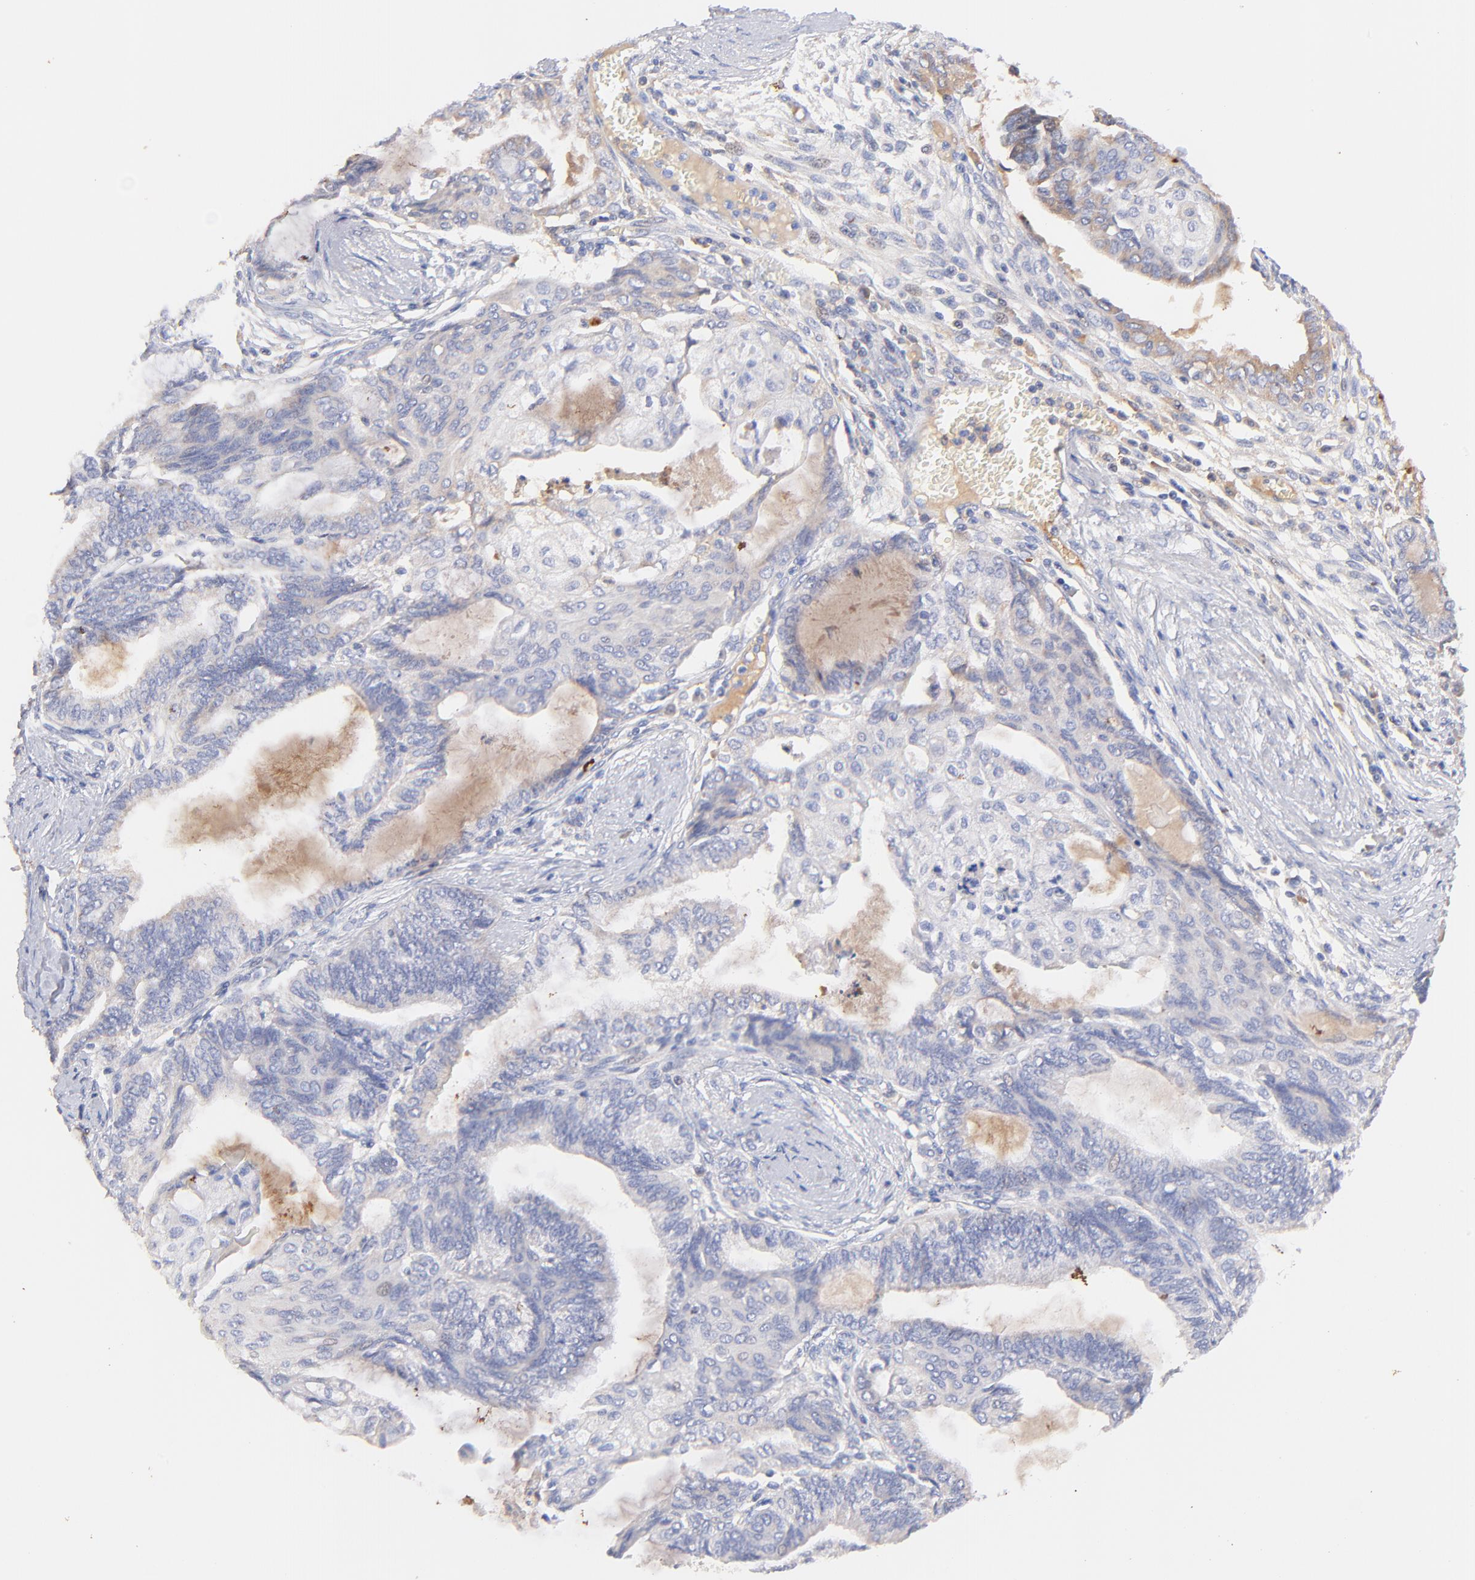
{"staining": {"intensity": "weak", "quantity": "<25%", "location": "cytoplasmic/membranous"}, "tissue": "endometrial cancer", "cell_type": "Tumor cells", "image_type": "cancer", "snomed": [{"axis": "morphology", "description": "Adenocarcinoma, NOS"}, {"axis": "topography", "description": "Endometrium"}], "caption": "A photomicrograph of endometrial cancer (adenocarcinoma) stained for a protein demonstrates no brown staining in tumor cells.", "gene": "IGLV7-43", "patient": {"sex": "female", "age": 79}}